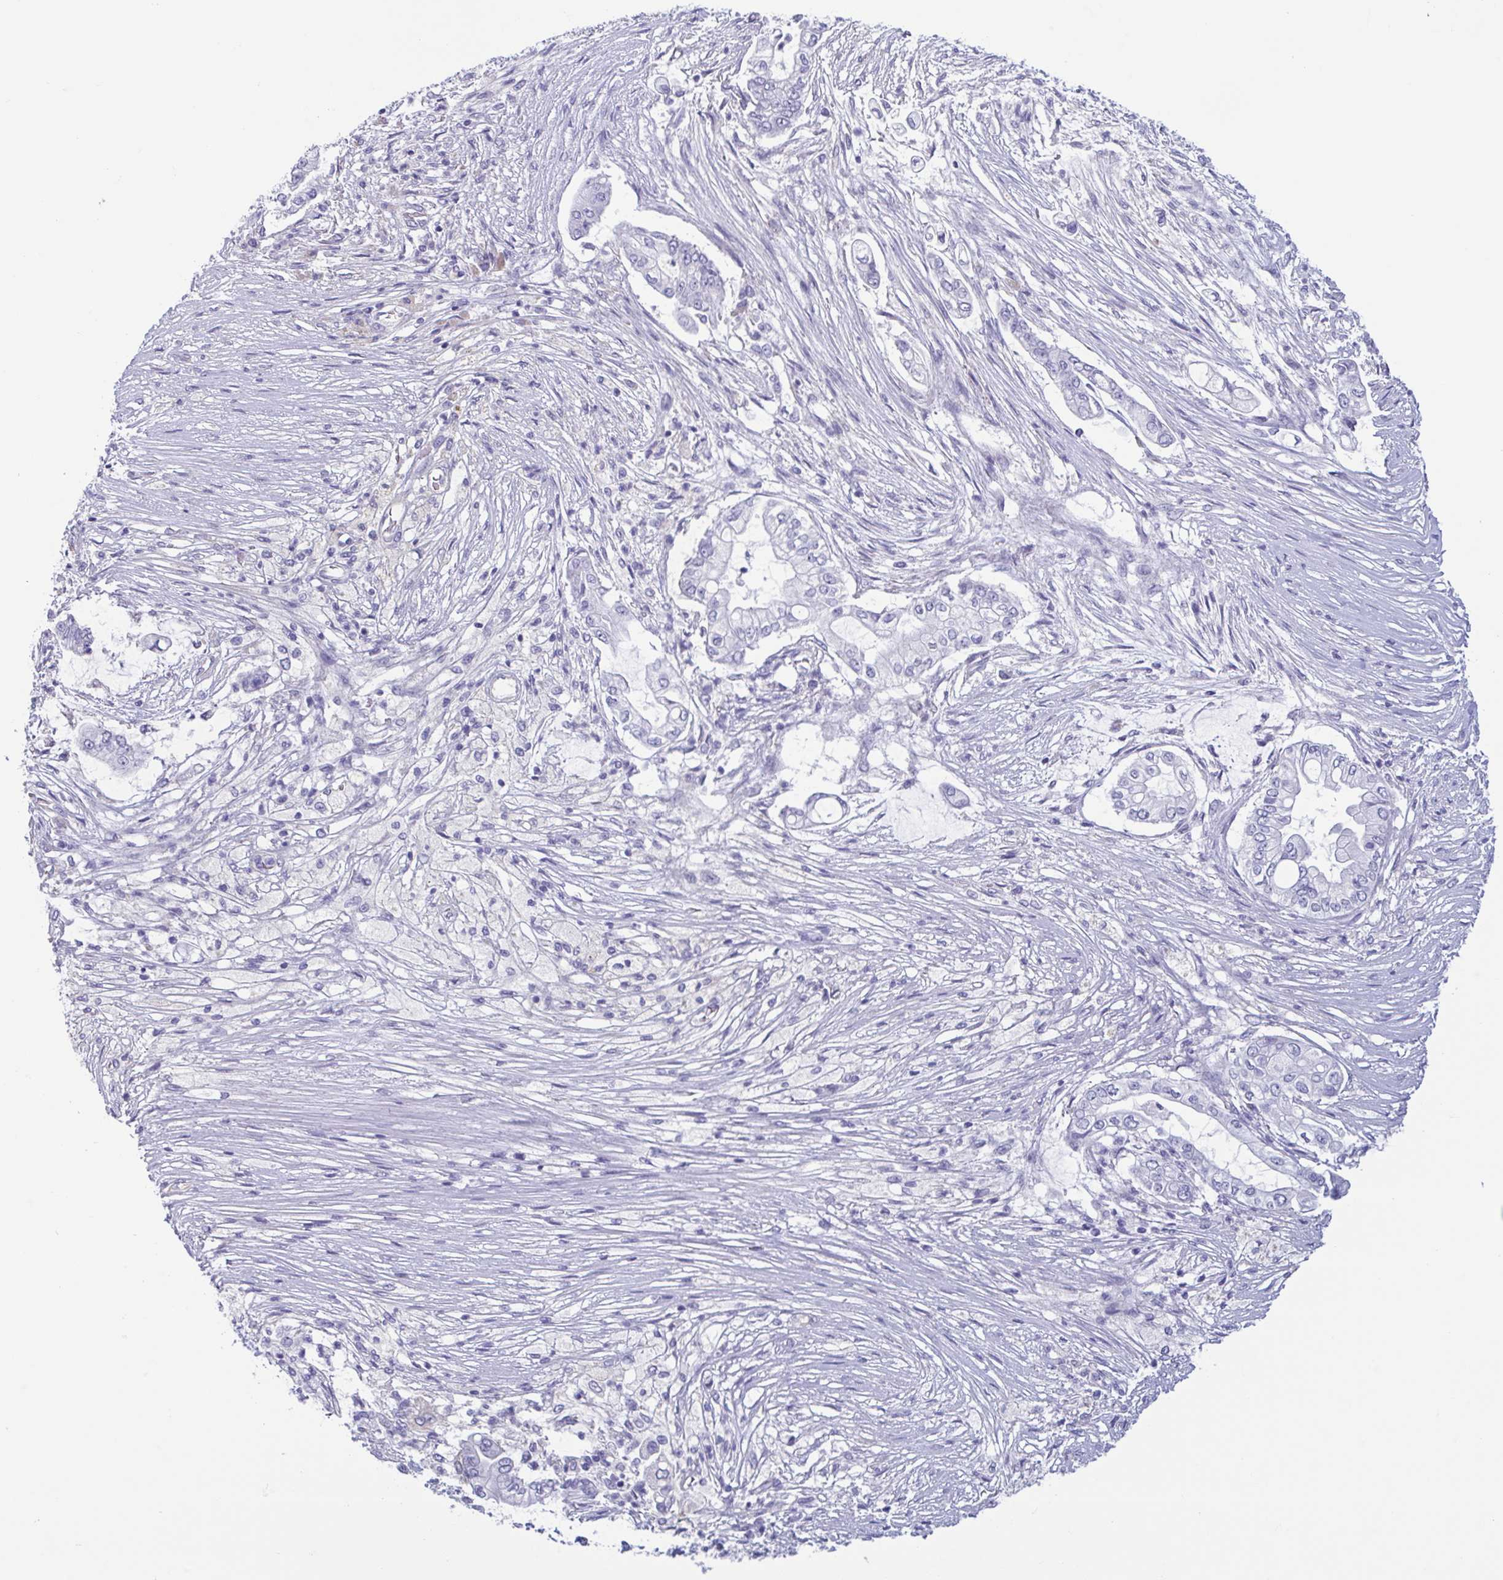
{"staining": {"intensity": "negative", "quantity": "none", "location": "none"}, "tissue": "pancreatic cancer", "cell_type": "Tumor cells", "image_type": "cancer", "snomed": [{"axis": "morphology", "description": "Adenocarcinoma, NOS"}, {"axis": "topography", "description": "Pancreas"}], "caption": "Immunohistochemistry image of neoplastic tissue: pancreatic cancer stained with DAB exhibits no significant protein staining in tumor cells. (Immunohistochemistry (ihc), brightfield microscopy, high magnification).", "gene": "MORC4", "patient": {"sex": "female", "age": 69}}